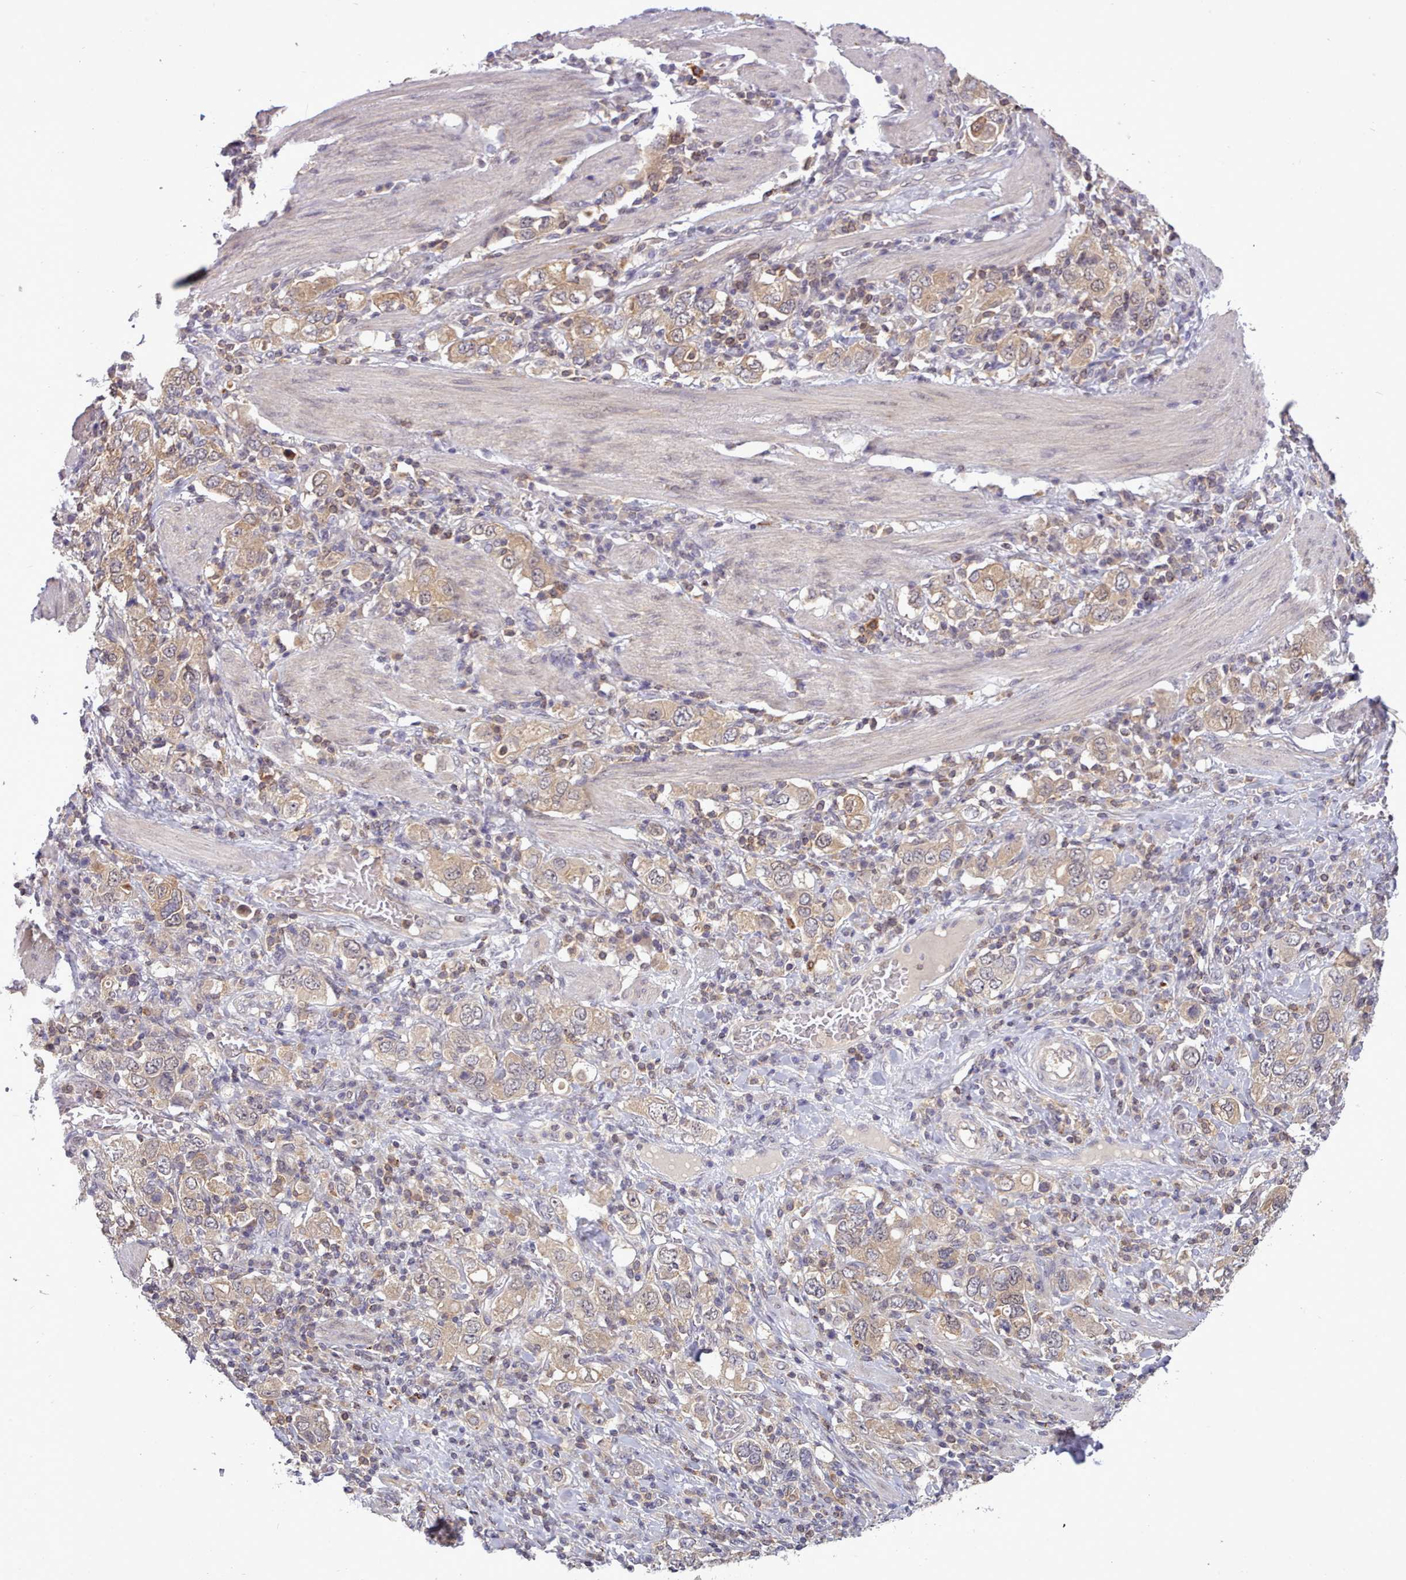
{"staining": {"intensity": "moderate", "quantity": ">75%", "location": "cytoplasmic/membranous,nuclear"}, "tissue": "stomach cancer", "cell_type": "Tumor cells", "image_type": "cancer", "snomed": [{"axis": "morphology", "description": "Adenocarcinoma, NOS"}, {"axis": "topography", "description": "Stomach, upper"}, {"axis": "topography", "description": "Stomach"}], "caption": "Stomach cancer was stained to show a protein in brown. There is medium levels of moderate cytoplasmic/membranous and nuclear staining in about >75% of tumor cells.", "gene": "ARL17A", "patient": {"sex": "male", "age": 62}}